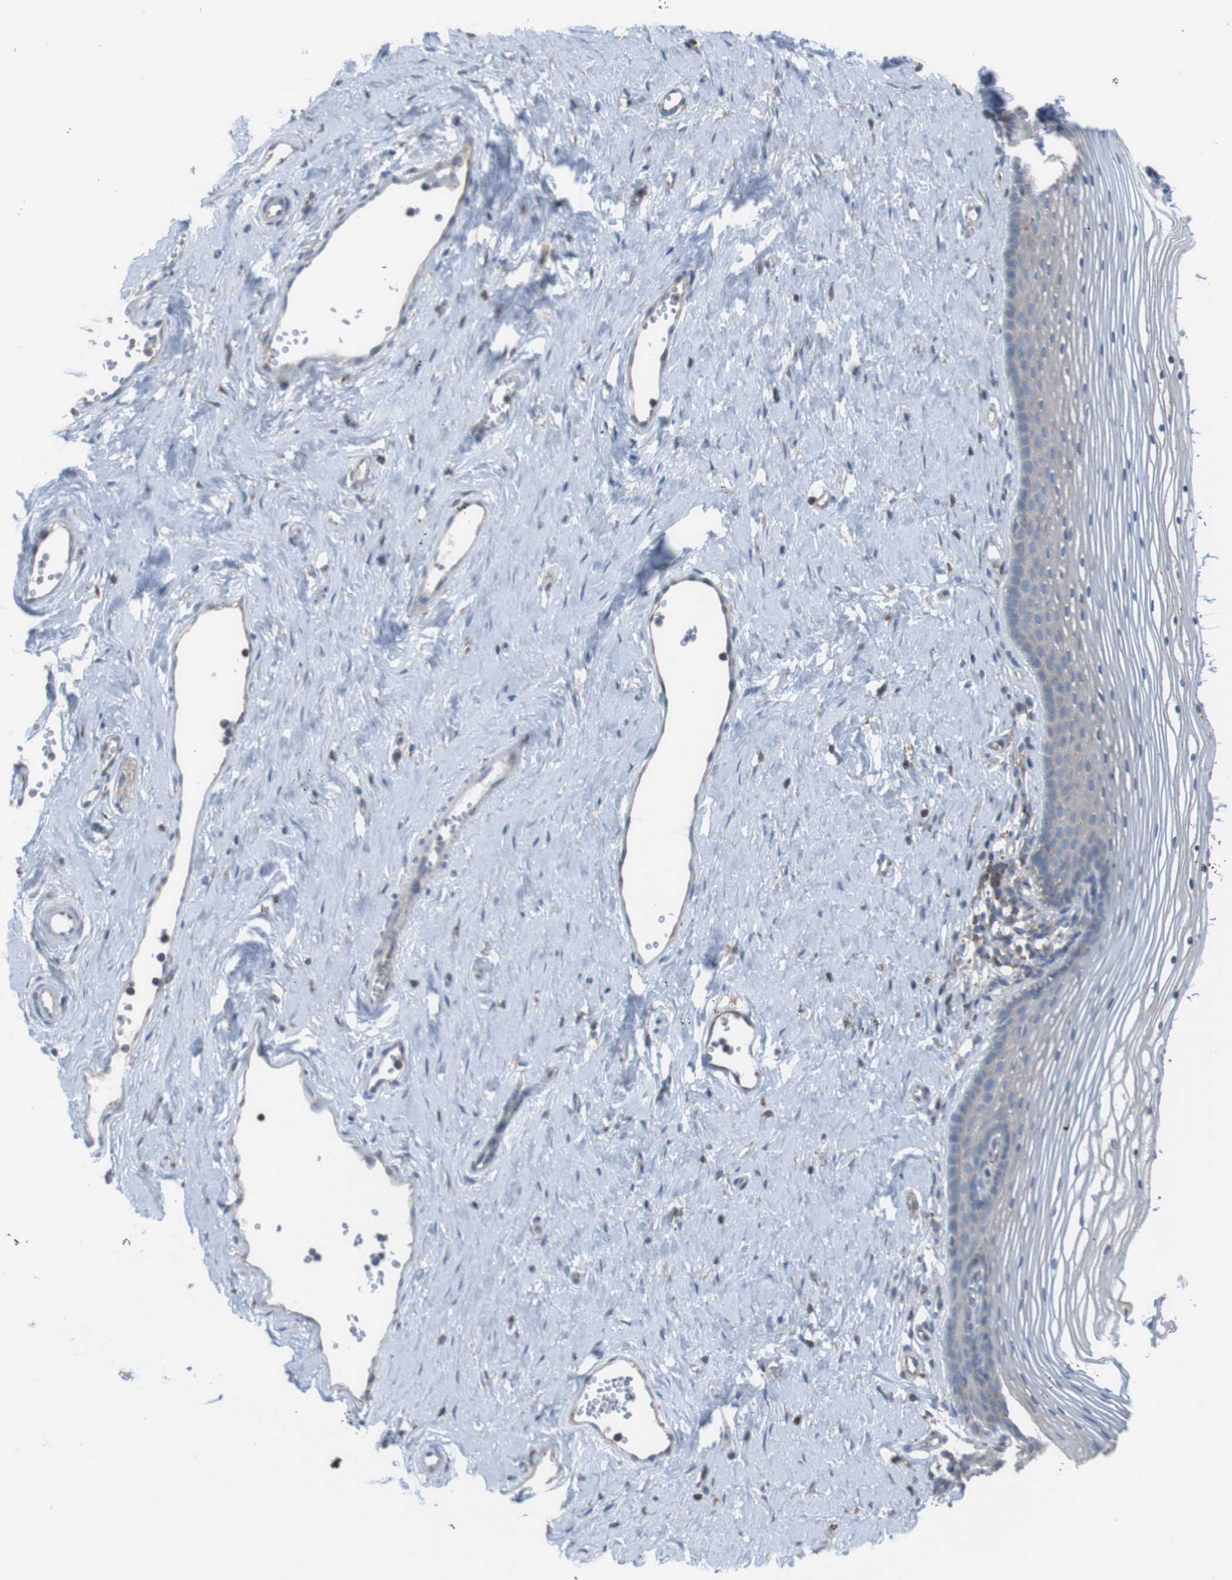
{"staining": {"intensity": "weak", "quantity": "<25%", "location": "cytoplasmic/membranous"}, "tissue": "vagina", "cell_type": "Squamous epithelial cells", "image_type": "normal", "snomed": [{"axis": "morphology", "description": "Normal tissue, NOS"}, {"axis": "topography", "description": "Vagina"}], "caption": "DAB (3,3'-diaminobenzidine) immunohistochemical staining of benign human vagina shows no significant expression in squamous epithelial cells. Brightfield microscopy of immunohistochemistry (IHC) stained with DAB (3,3'-diaminobenzidine) (brown) and hematoxylin (blue), captured at high magnification.", "gene": "MINAR1", "patient": {"sex": "female", "age": 32}}